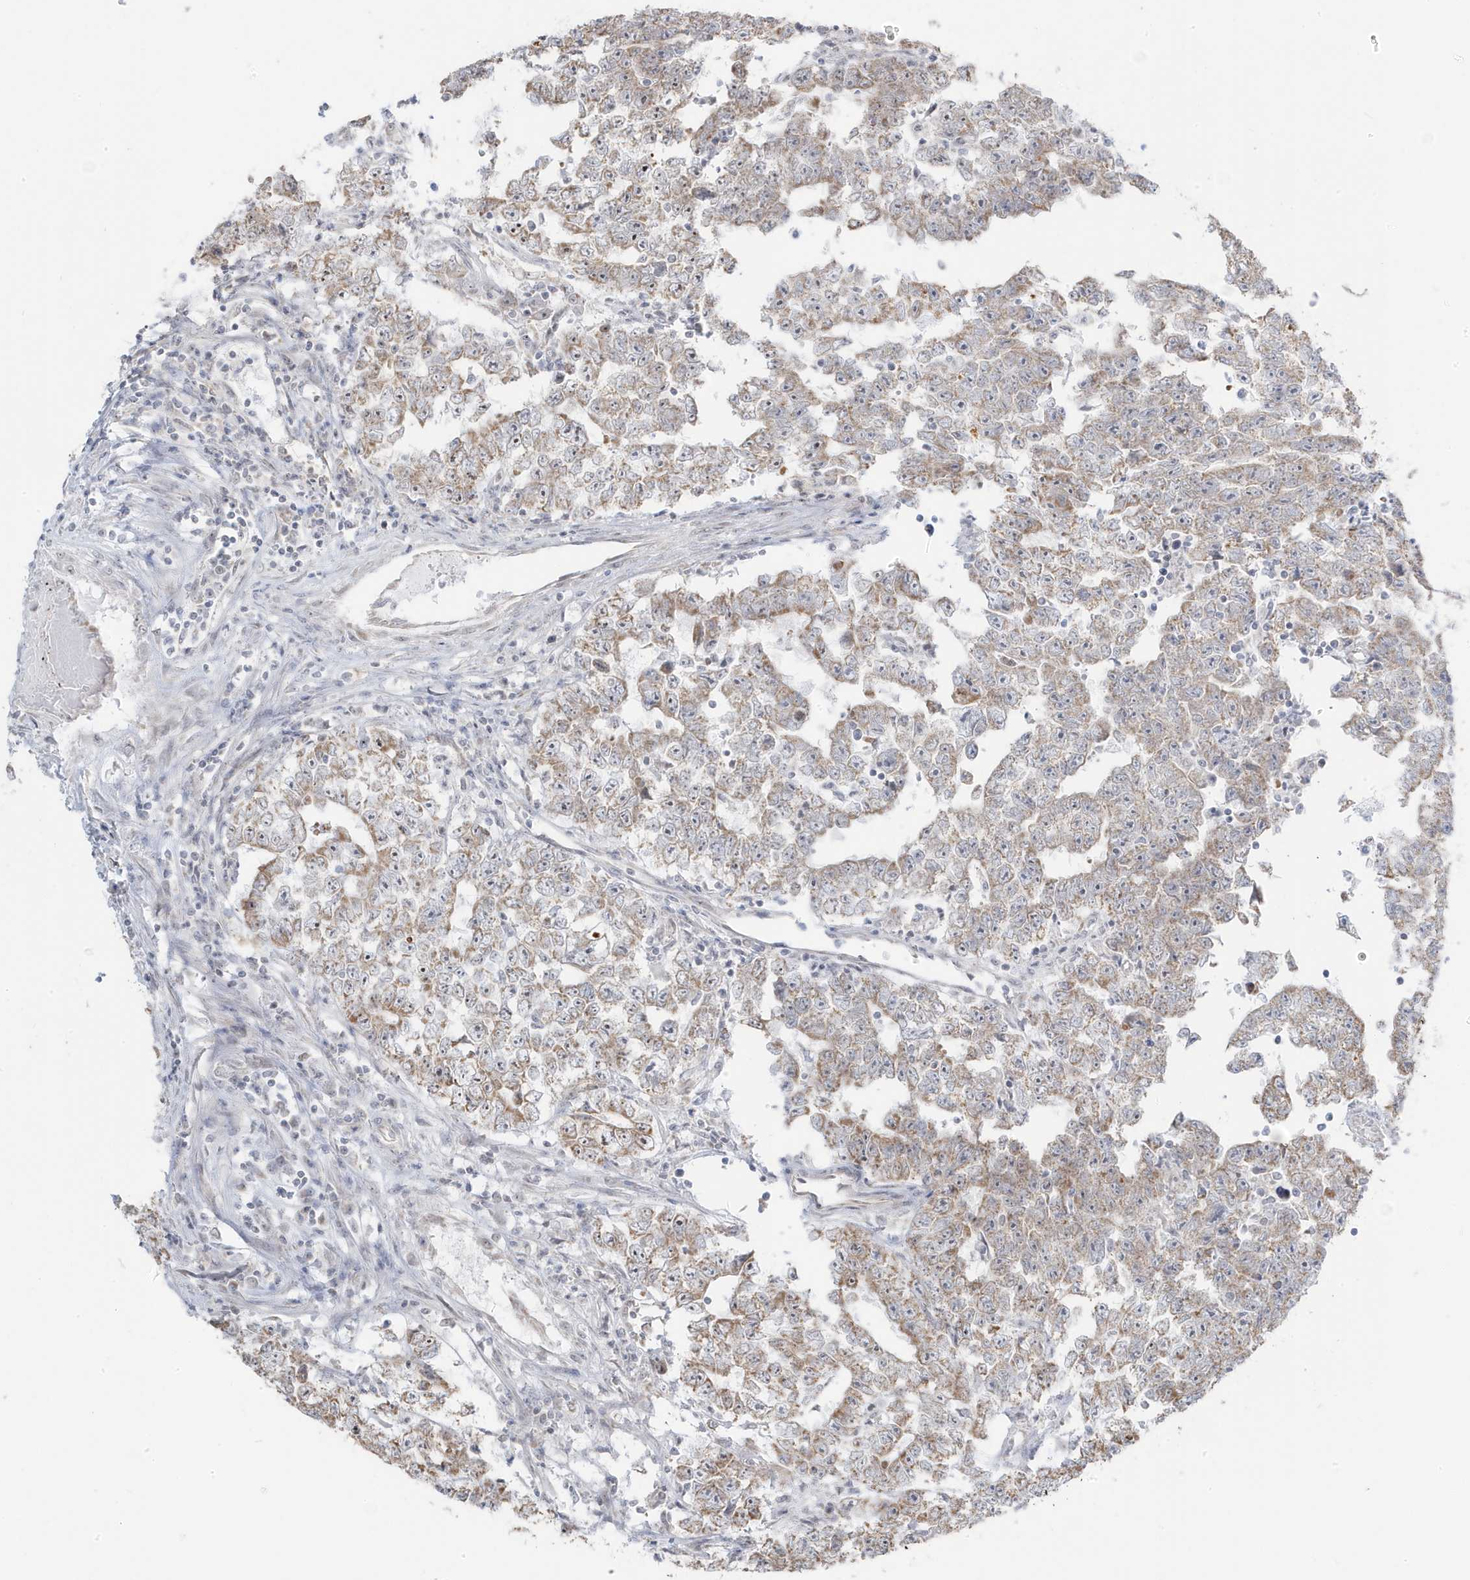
{"staining": {"intensity": "moderate", "quantity": ">75%", "location": "cytoplasmic/membranous"}, "tissue": "testis cancer", "cell_type": "Tumor cells", "image_type": "cancer", "snomed": [{"axis": "morphology", "description": "Carcinoma, Embryonal, NOS"}, {"axis": "topography", "description": "Testis"}], "caption": "The immunohistochemical stain labels moderate cytoplasmic/membranous positivity in tumor cells of testis cancer tissue.", "gene": "TSEN15", "patient": {"sex": "male", "age": 25}}